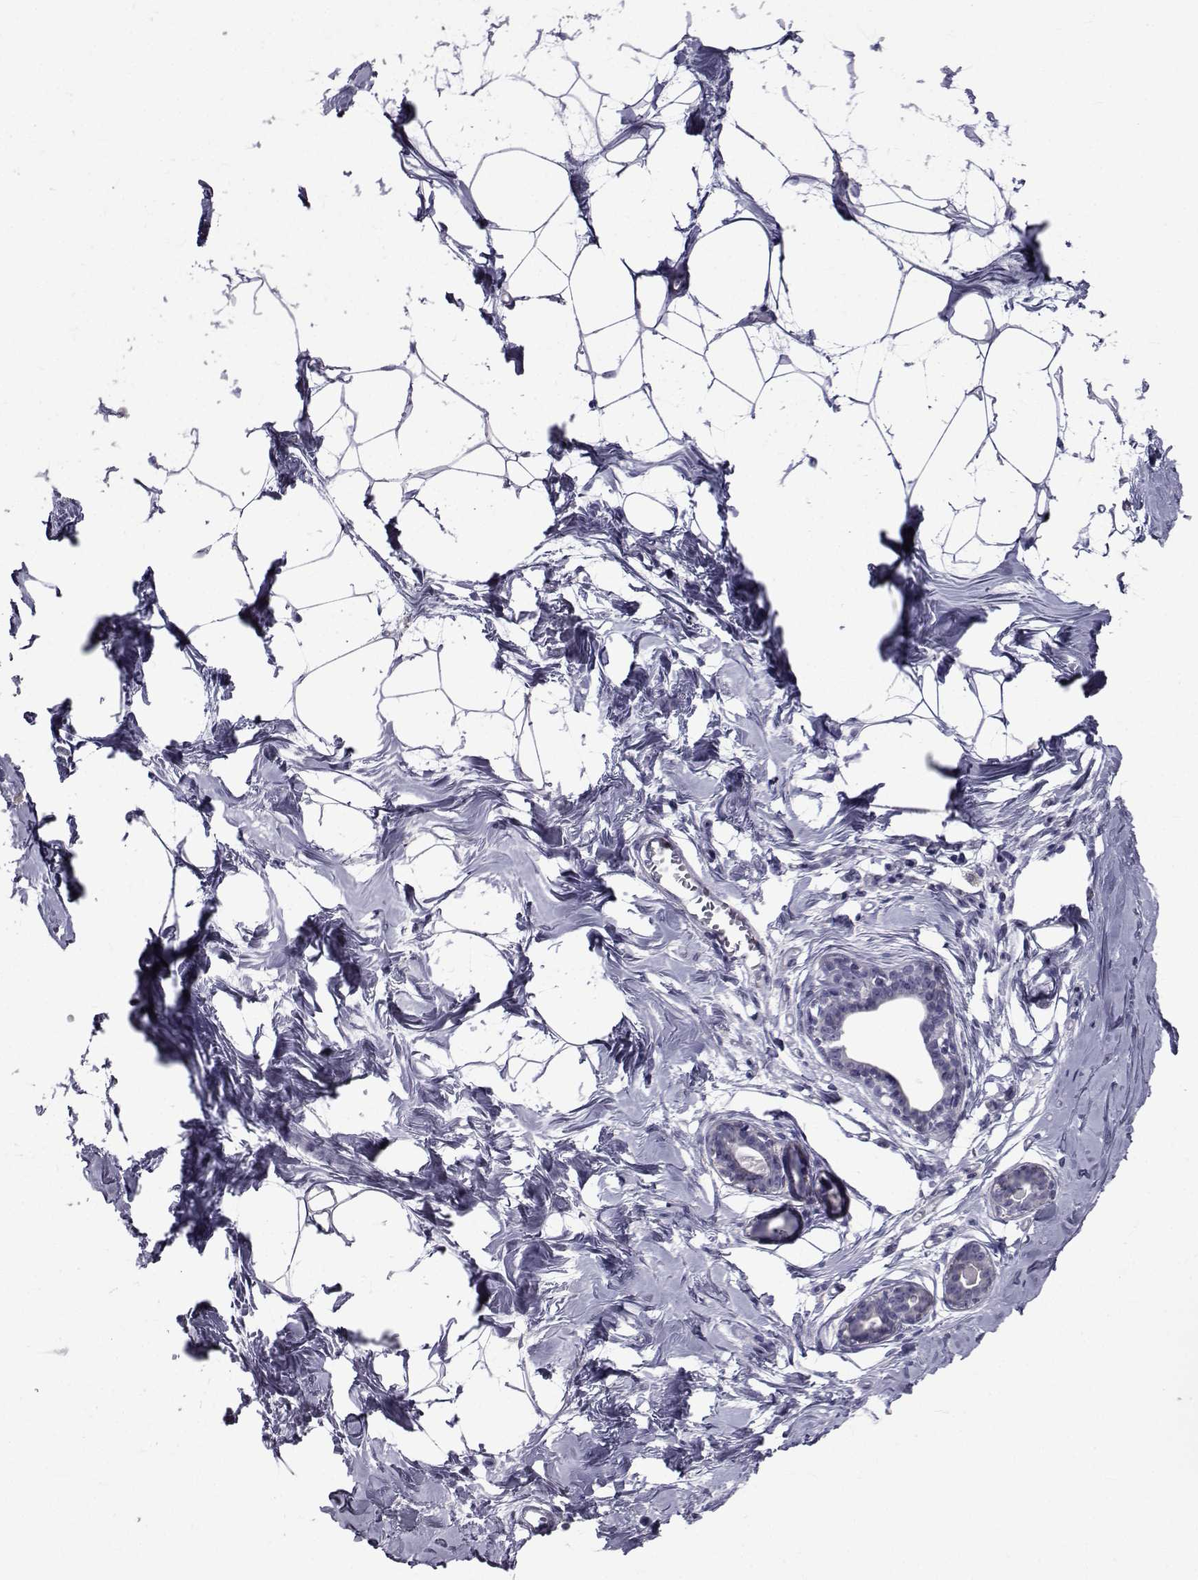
{"staining": {"intensity": "negative", "quantity": "none", "location": "none"}, "tissue": "breast", "cell_type": "Adipocytes", "image_type": "normal", "snomed": [{"axis": "morphology", "description": "Normal tissue, NOS"}, {"axis": "topography", "description": "Breast"}], "caption": "An immunohistochemistry image of normal breast is shown. There is no staining in adipocytes of breast. (Stains: DAB IHC with hematoxylin counter stain, Microscopy: brightfield microscopy at high magnification).", "gene": "FDXR", "patient": {"sex": "female", "age": 45}}